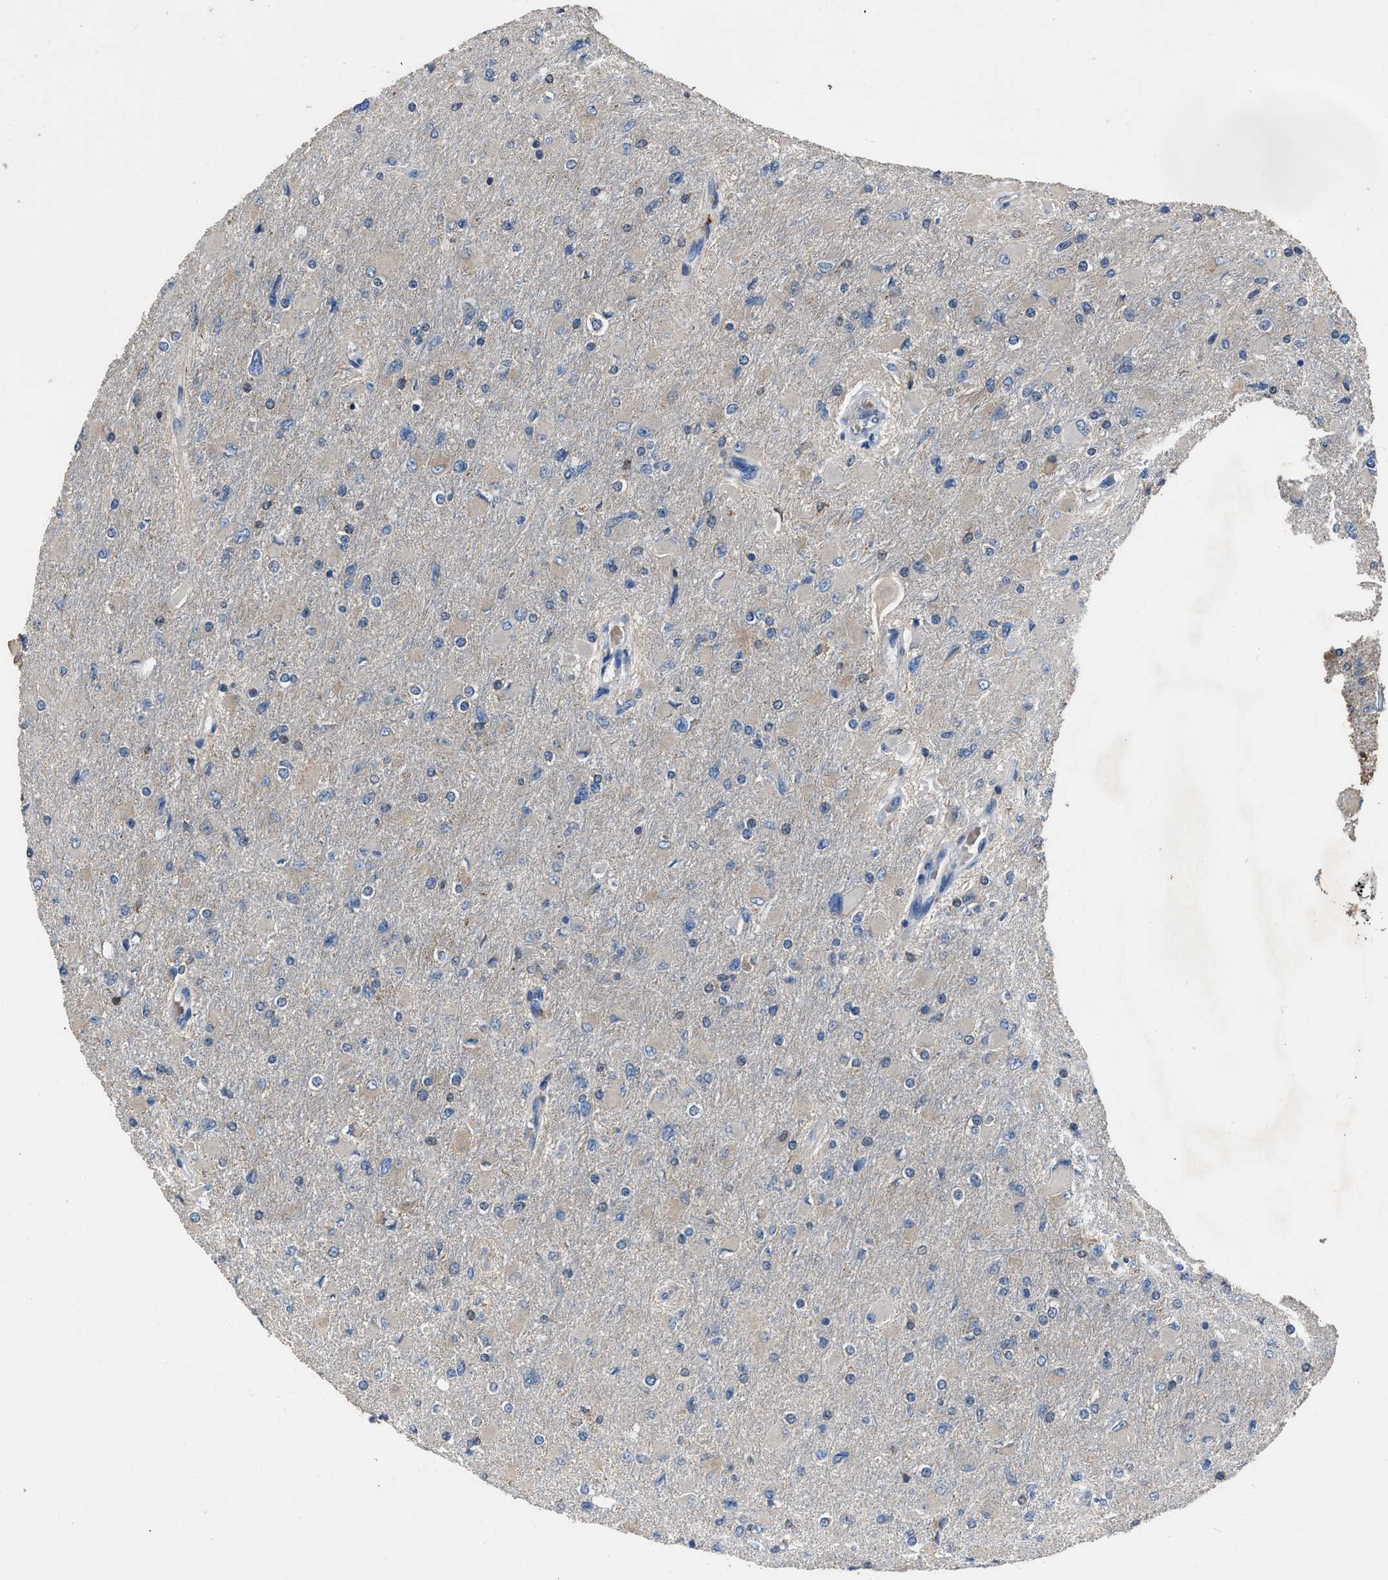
{"staining": {"intensity": "negative", "quantity": "none", "location": "none"}, "tissue": "glioma", "cell_type": "Tumor cells", "image_type": "cancer", "snomed": [{"axis": "morphology", "description": "Glioma, malignant, High grade"}, {"axis": "topography", "description": "Cerebral cortex"}], "caption": "DAB (3,3'-diaminobenzidine) immunohistochemical staining of human glioma displays no significant positivity in tumor cells.", "gene": "ANGPT1", "patient": {"sex": "female", "age": 36}}